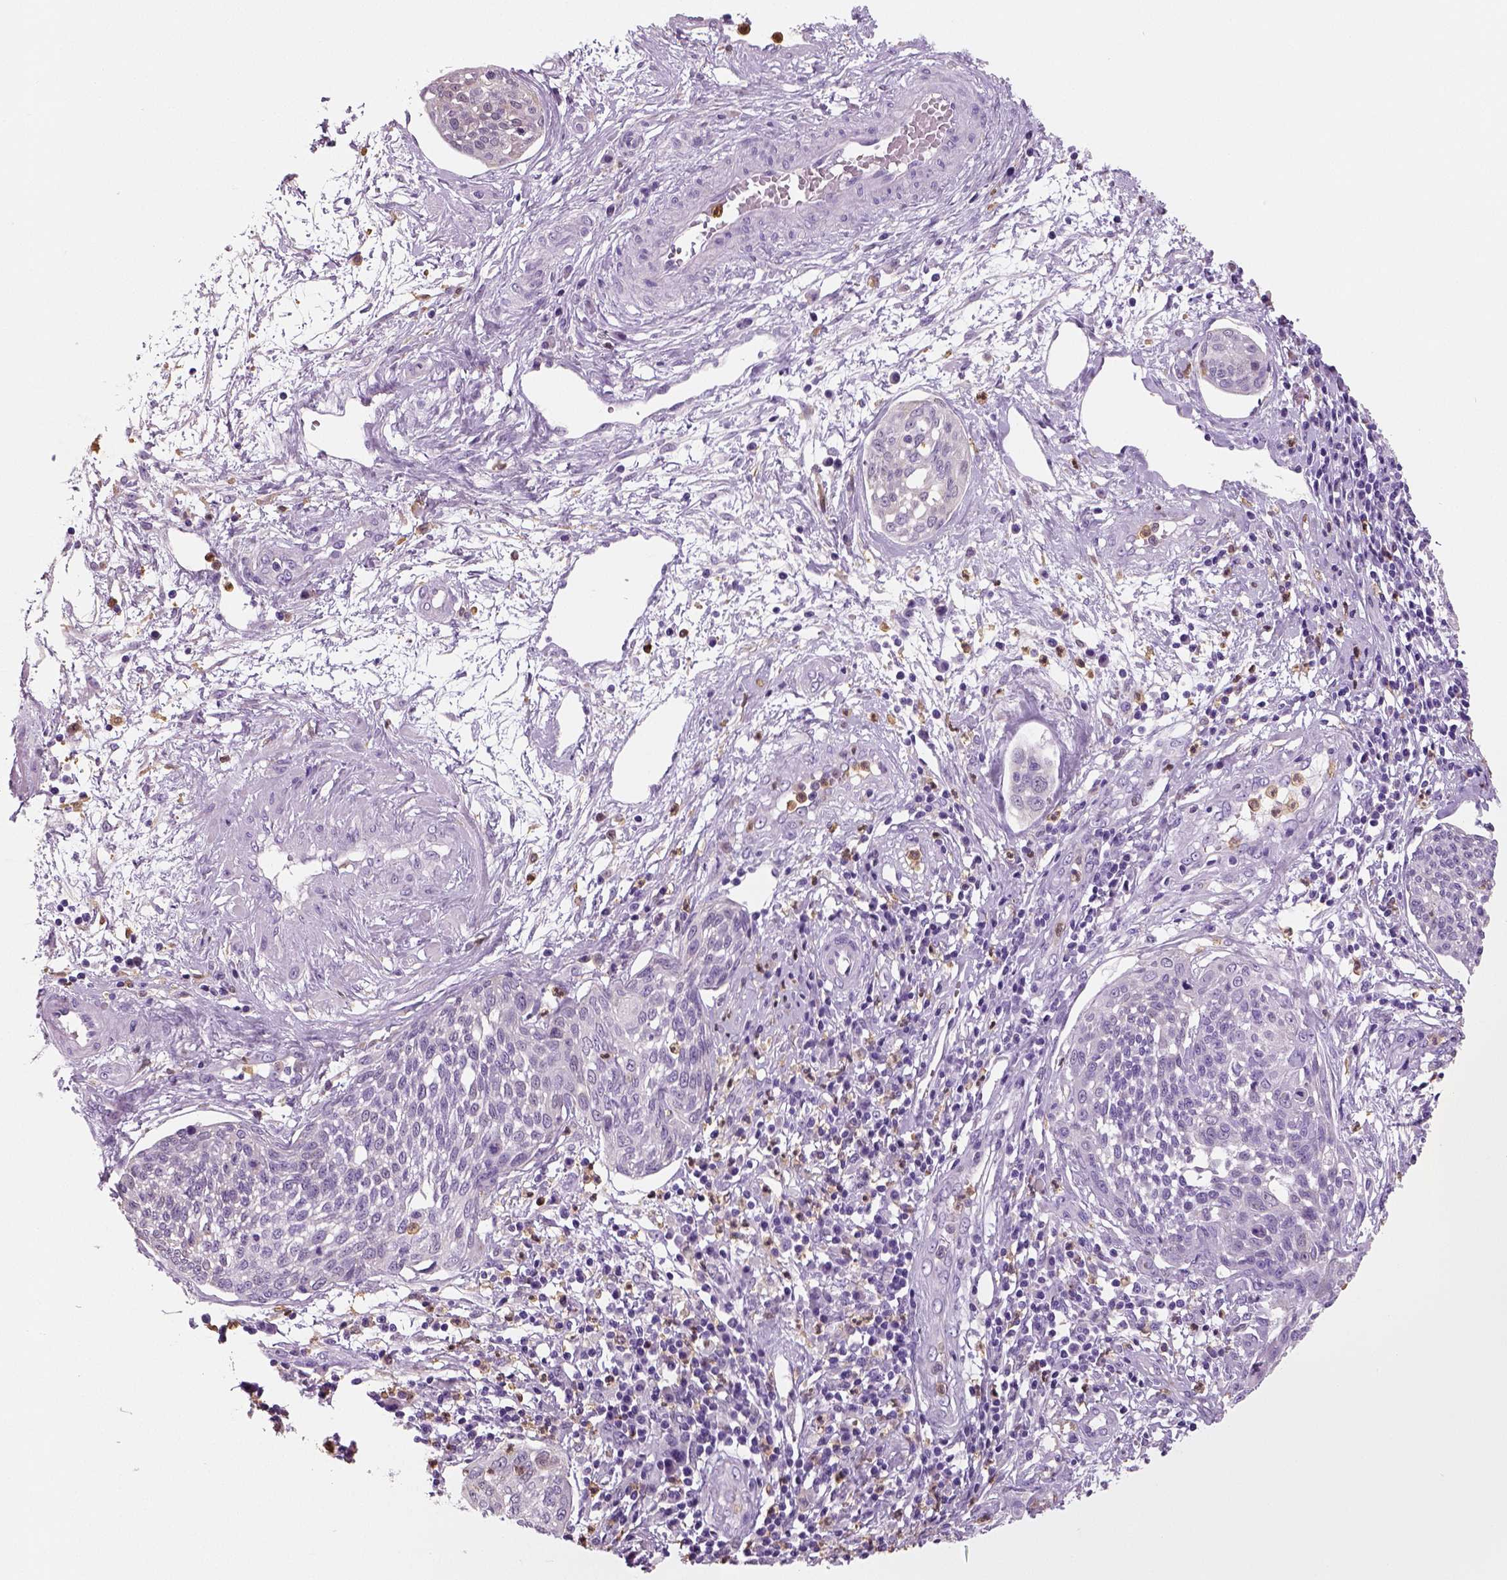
{"staining": {"intensity": "negative", "quantity": "none", "location": "none"}, "tissue": "cervical cancer", "cell_type": "Tumor cells", "image_type": "cancer", "snomed": [{"axis": "morphology", "description": "Squamous cell carcinoma, NOS"}, {"axis": "topography", "description": "Cervix"}], "caption": "A high-resolution image shows IHC staining of cervical cancer, which displays no significant positivity in tumor cells. (DAB IHC with hematoxylin counter stain).", "gene": "NECAB2", "patient": {"sex": "female", "age": 34}}